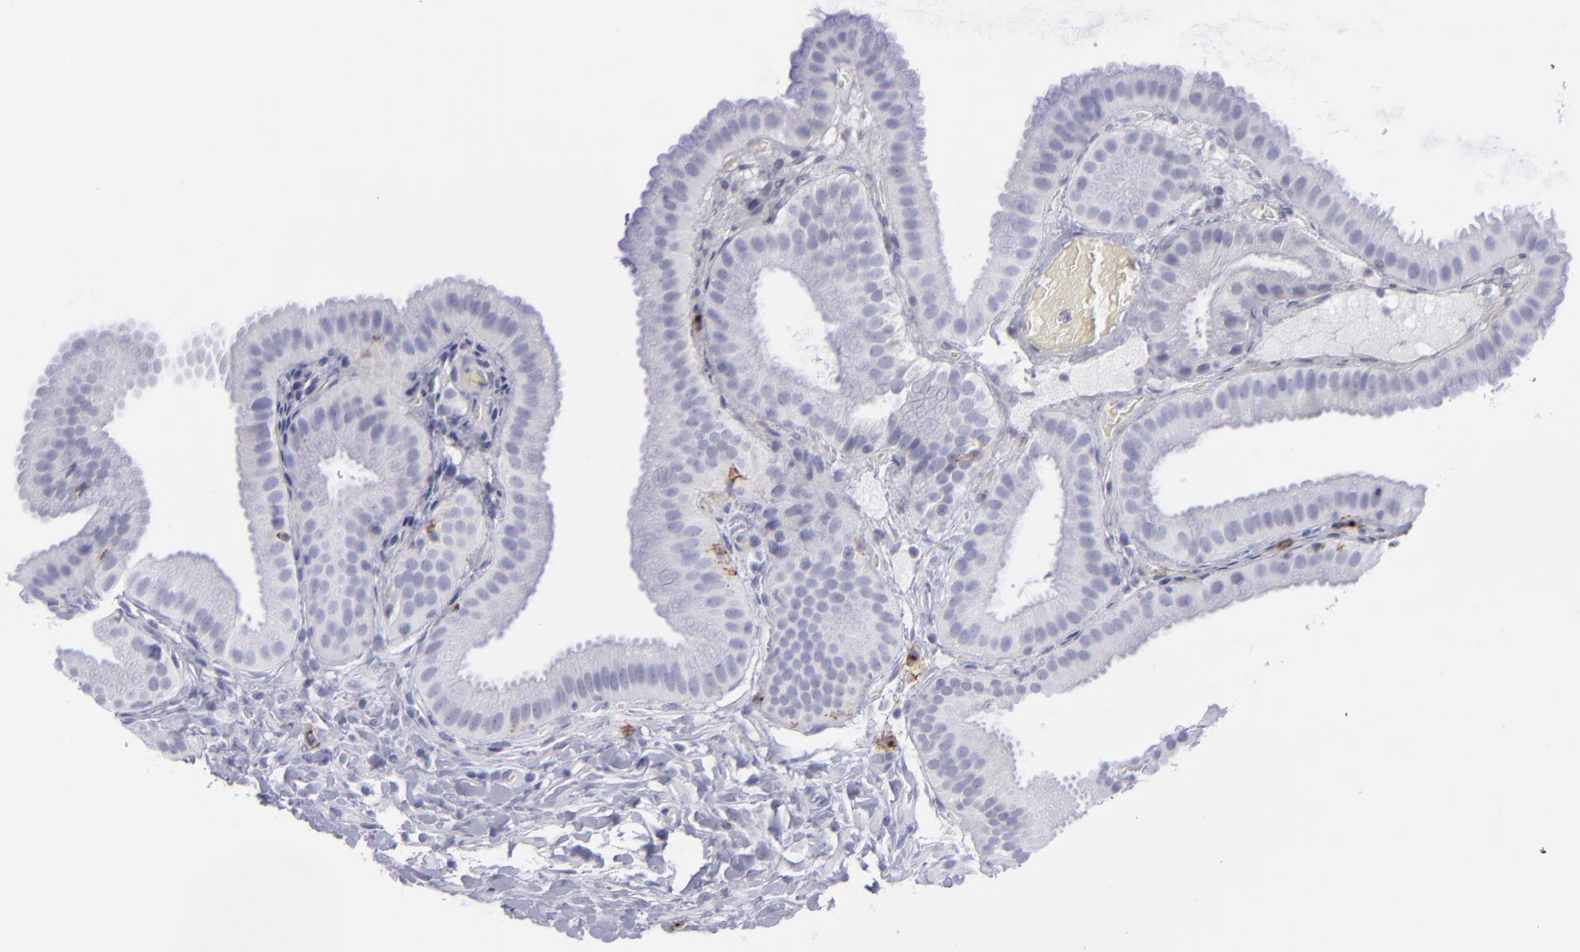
{"staining": {"intensity": "negative", "quantity": "none", "location": "none"}, "tissue": "gallbladder", "cell_type": "Glandular cells", "image_type": "normal", "snomed": [{"axis": "morphology", "description": "Normal tissue, NOS"}, {"axis": "topography", "description": "Gallbladder"}], "caption": "Gallbladder stained for a protein using IHC shows no positivity glandular cells.", "gene": "SELPLG", "patient": {"sex": "female", "age": 63}}